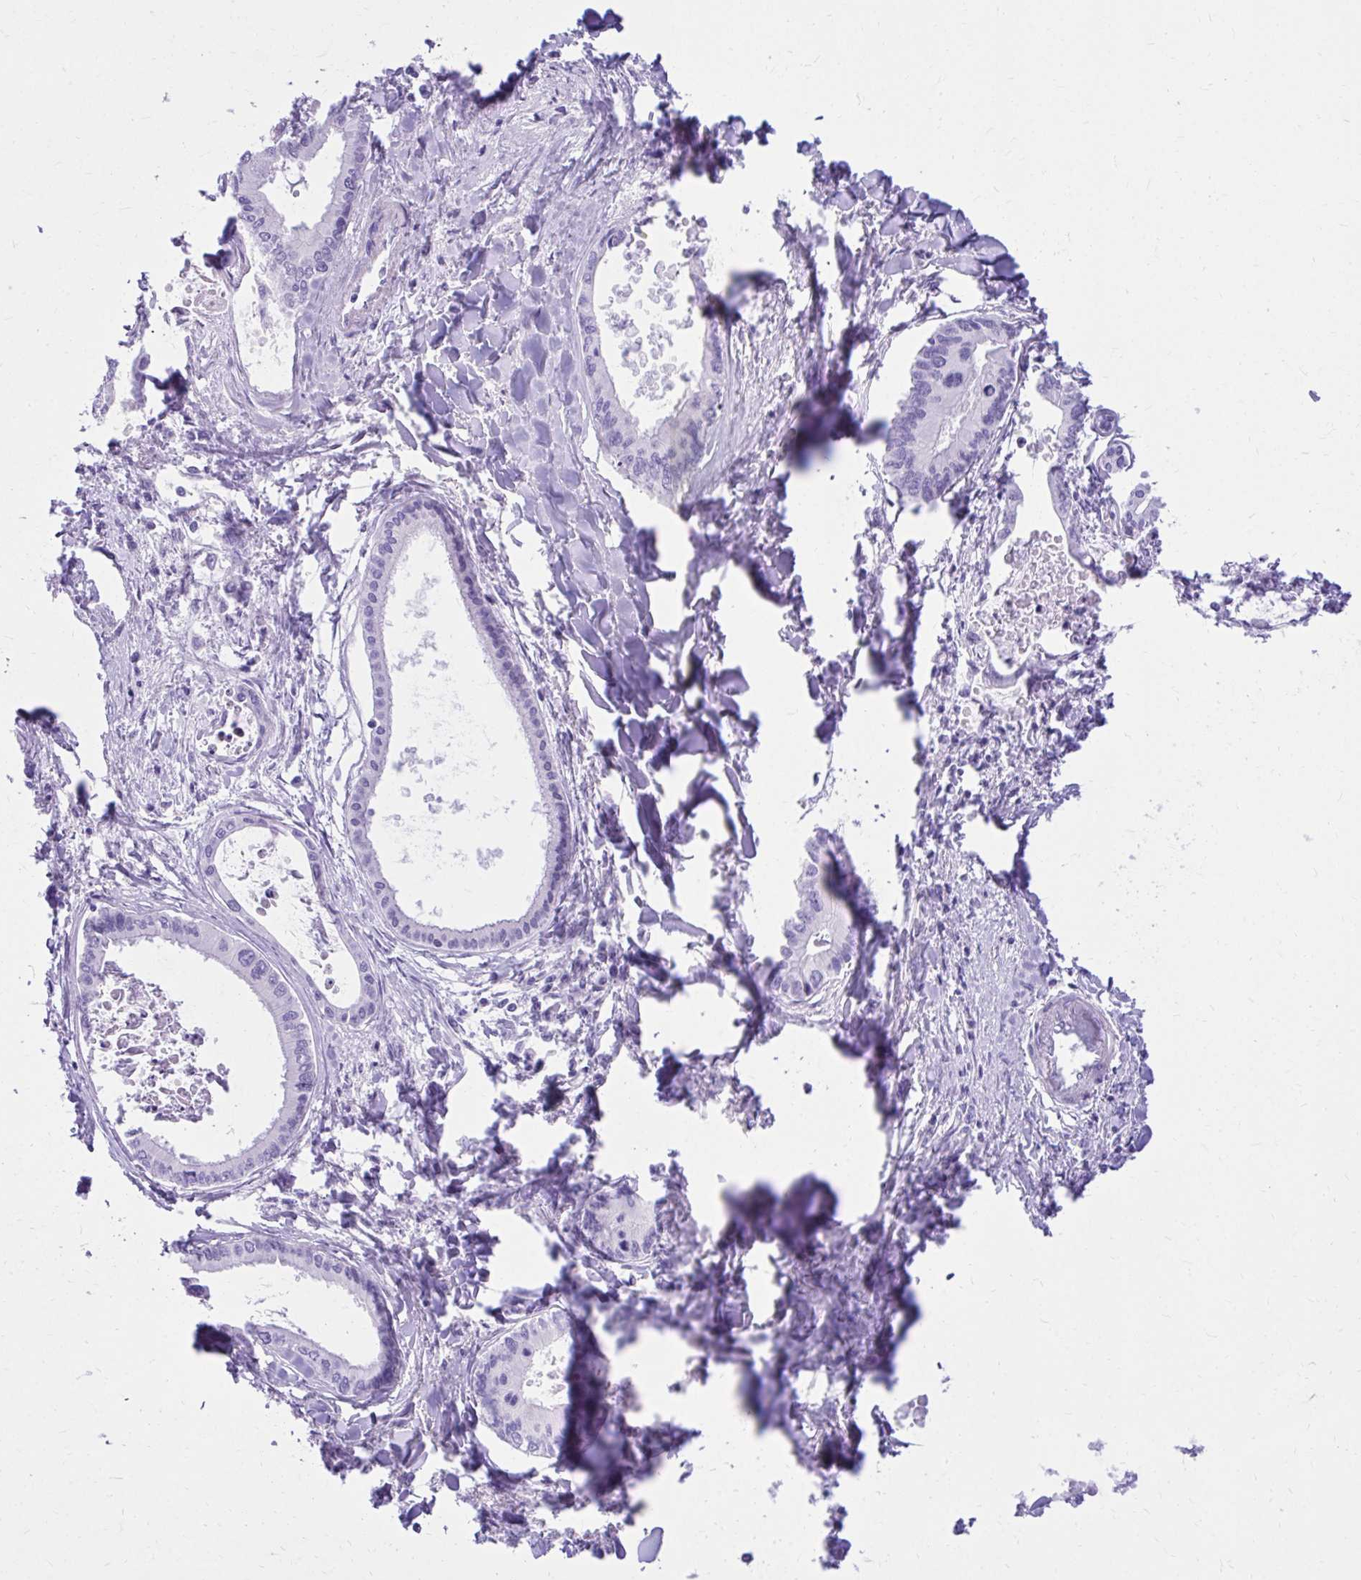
{"staining": {"intensity": "negative", "quantity": "none", "location": "none"}, "tissue": "liver cancer", "cell_type": "Tumor cells", "image_type": "cancer", "snomed": [{"axis": "morphology", "description": "Cholangiocarcinoma"}, {"axis": "topography", "description": "Liver"}], "caption": "An immunohistochemistry (IHC) histopathology image of cholangiocarcinoma (liver) is shown. There is no staining in tumor cells of cholangiocarcinoma (liver).", "gene": "PELI3", "patient": {"sex": "male", "age": 66}}